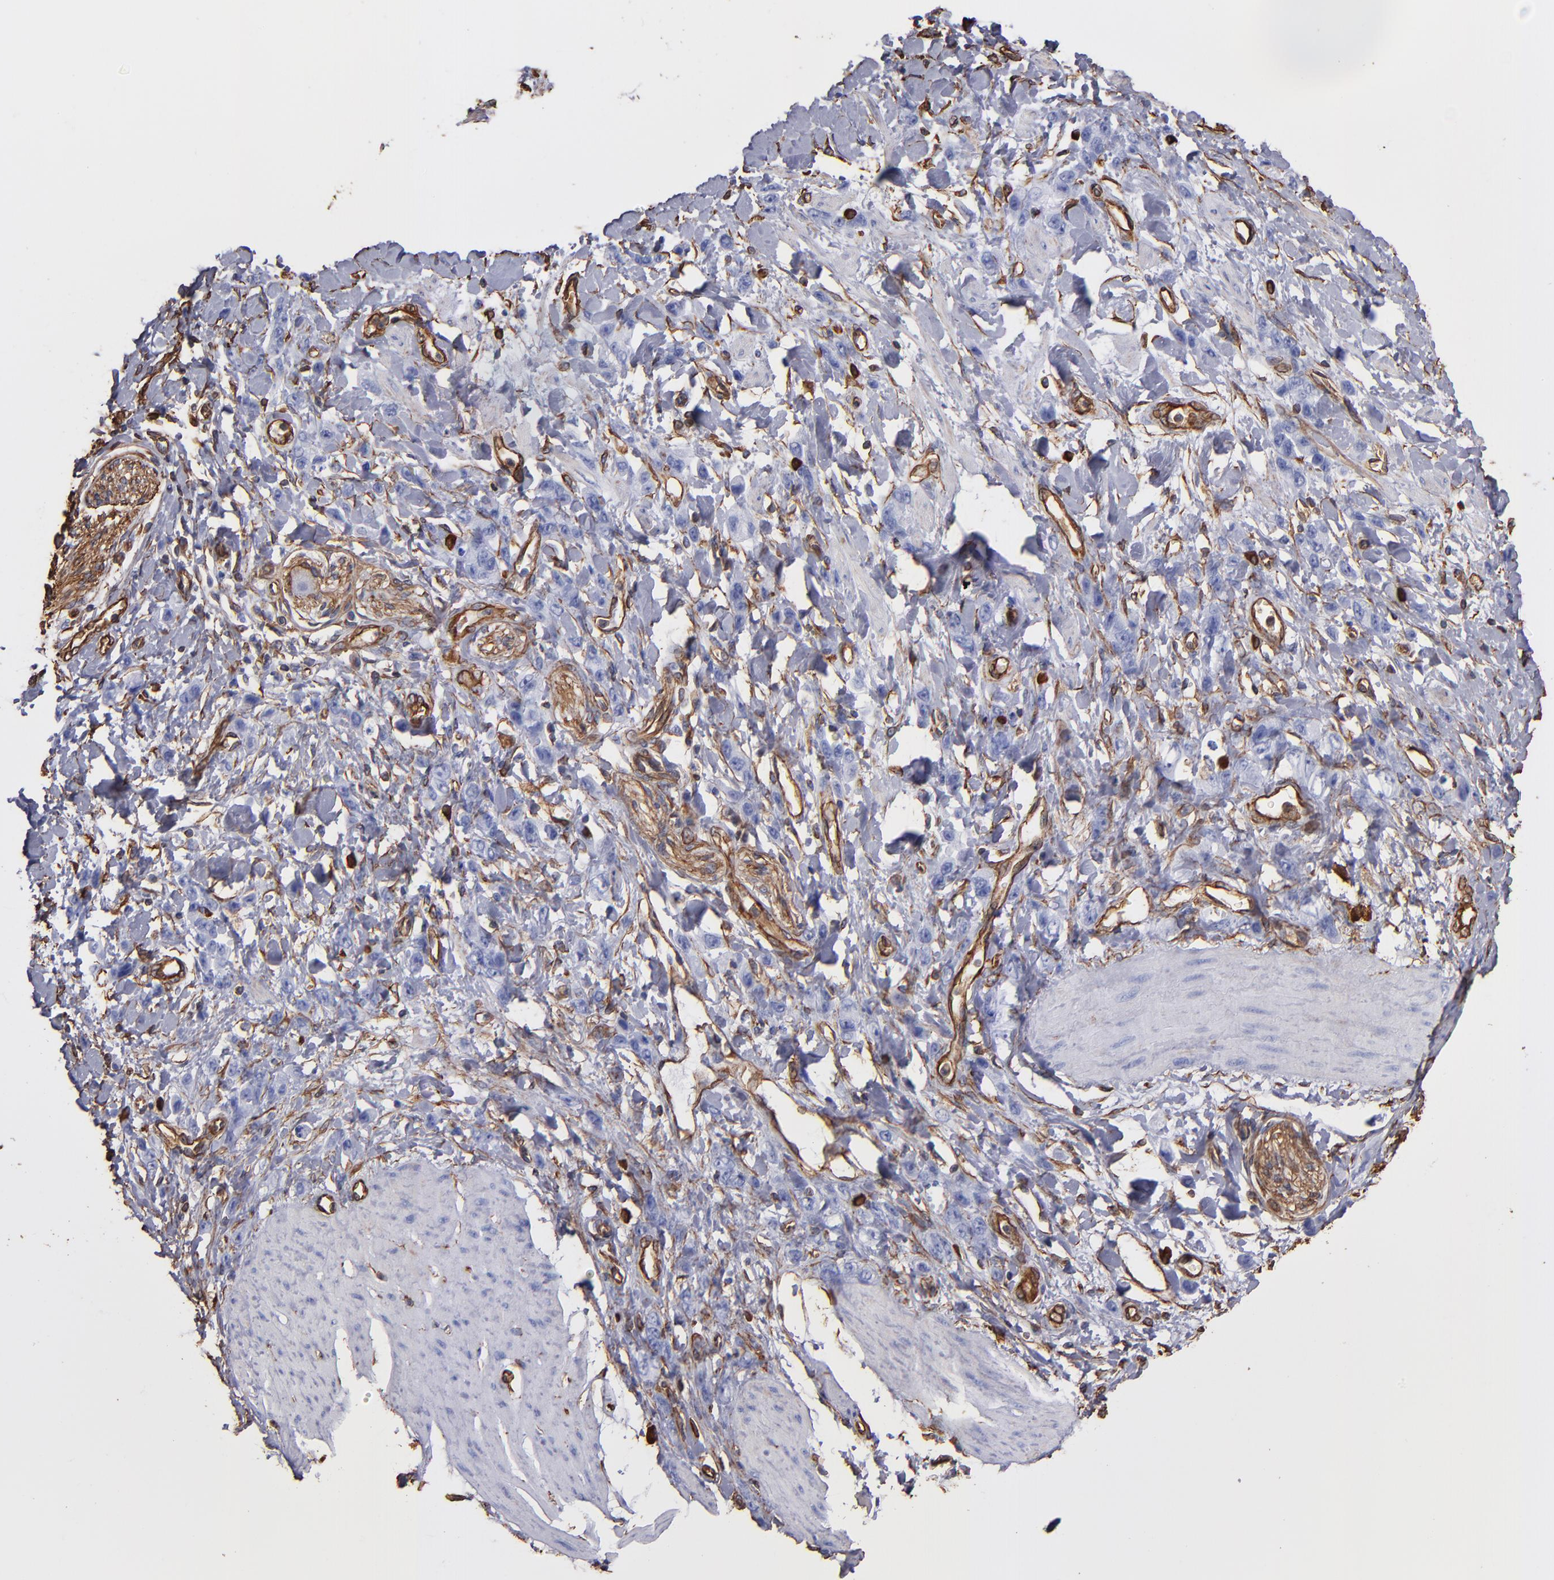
{"staining": {"intensity": "moderate", "quantity": "<25%", "location": "cytoplasmic/membranous"}, "tissue": "stomach cancer", "cell_type": "Tumor cells", "image_type": "cancer", "snomed": [{"axis": "morphology", "description": "Normal tissue, NOS"}, {"axis": "morphology", "description": "Adenocarcinoma, NOS"}, {"axis": "topography", "description": "Stomach"}], "caption": "Protein positivity by immunohistochemistry (IHC) displays moderate cytoplasmic/membranous staining in about <25% of tumor cells in stomach cancer (adenocarcinoma).", "gene": "VIM", "patient": {"sex": "male", "age": 82}}